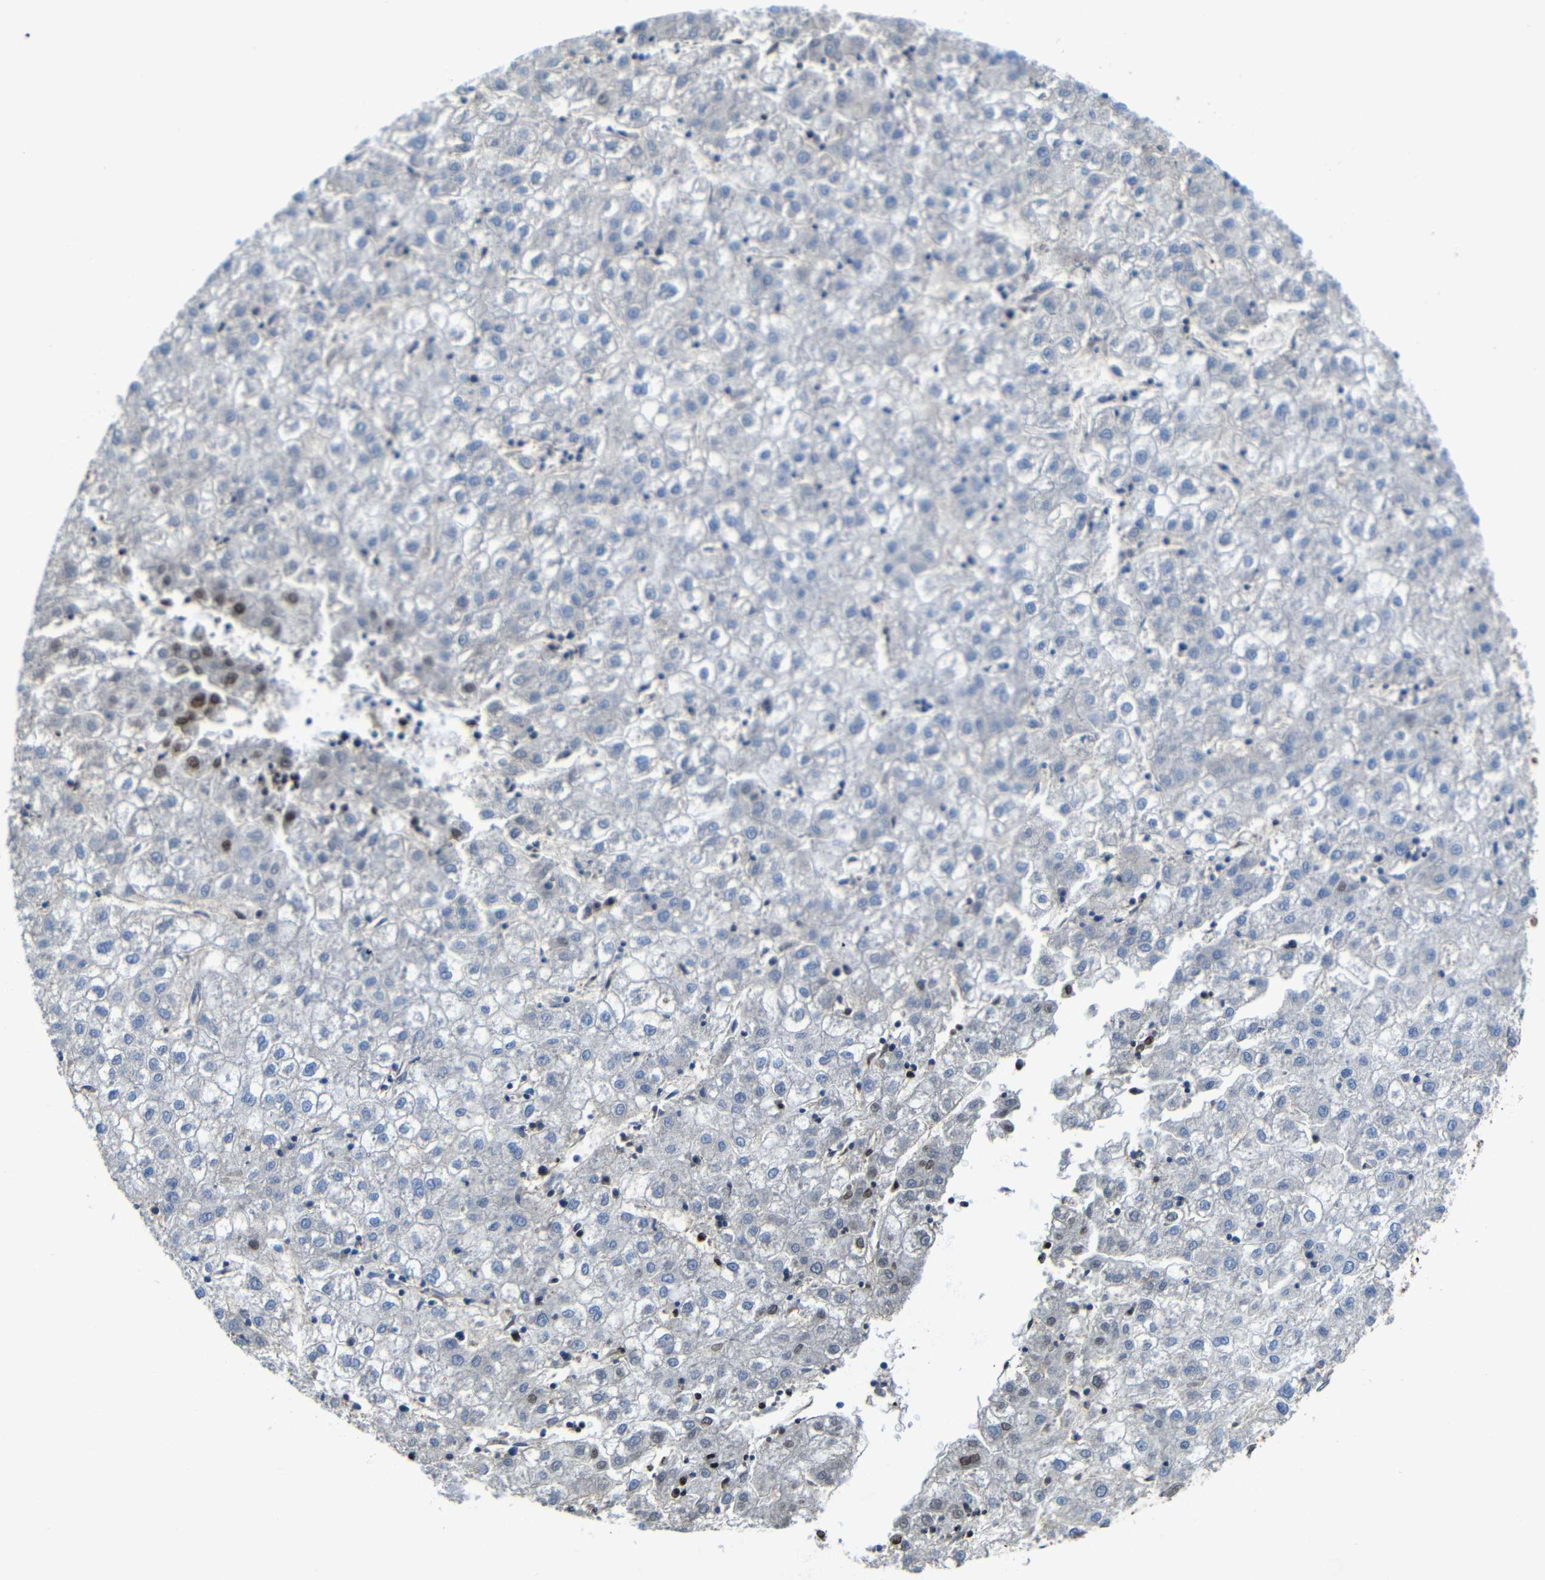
{"staining": {"intensity": "negative", "quantity": "none", "location": "none"}, "tissue": "liver cancer", "cell_type": "Tumor cells", "image_type": "cancer", "snomed": [{"axis": "morphology", "description": "Carcinoma, Hepatocellular, NOS"}, {"axis": "topography", "description": "Liver"}], "caption": "This histopathology image is of hepatocellular carcinoma (liver) stained with immunohistochemistry to label a protein in brown with the nuclei are counter-stained blue. There is no positivity in tumor cells. (Immunohistochemistry, brightfield microscopy, high magnification).", "gene": "ZNF90", "patient": {"sex": "male", "age": 72}}